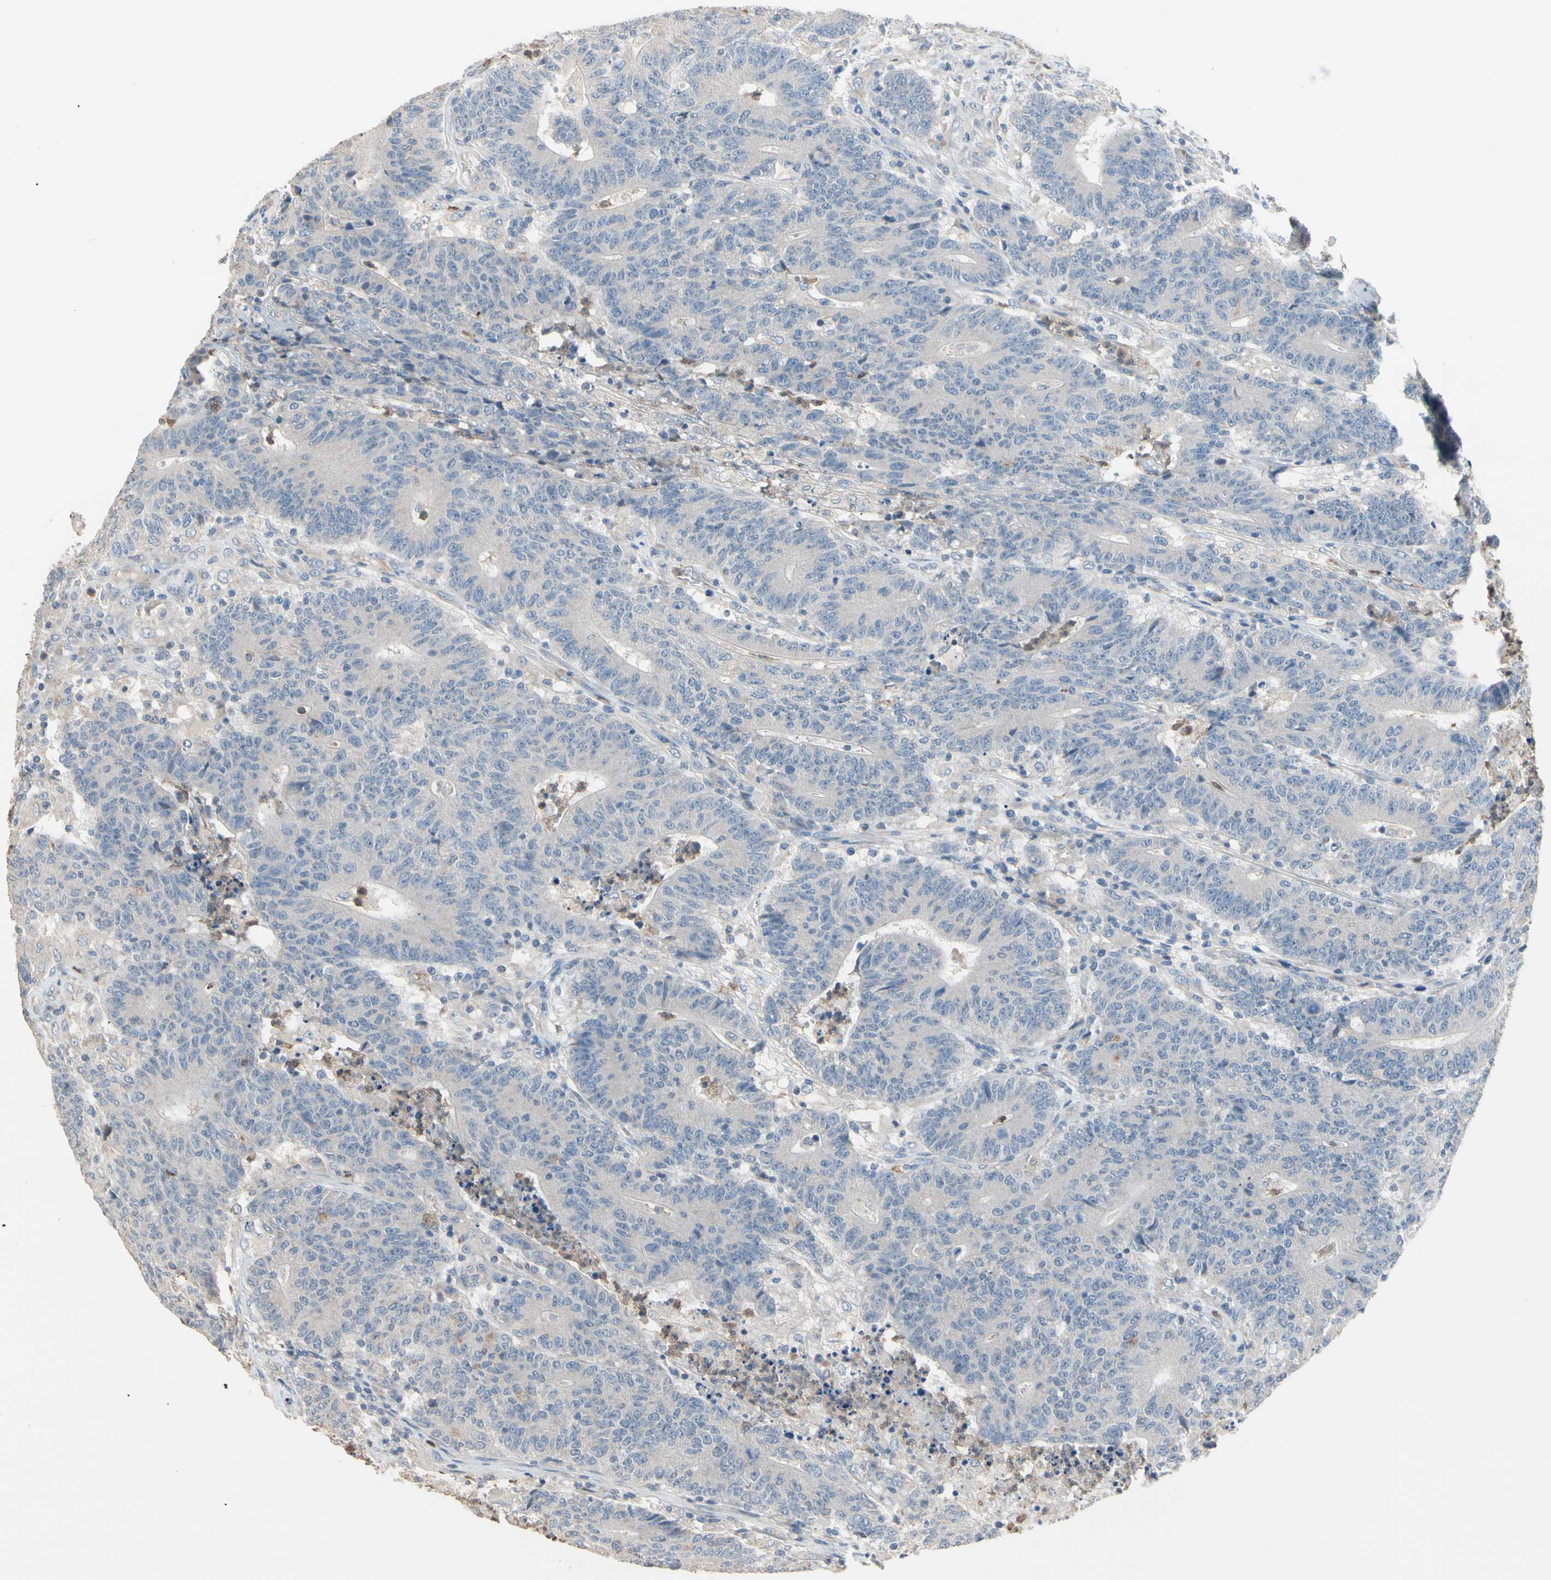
{"staining": {"intensity": "negative", "quantity": "none", "location": "none"}, "tissue": "colorectal cancer", "cell_type": "Tumor cells", "image_type": "cancer", "snomed": [{"axis": "morphology", "description": "Normal tissue, NOS"}, {"axis": "morphology", "description": "Adenocarcinoma, NOS"}, {"axis": "topography", "description": "Colon"}], "caption": "A high-resolution image shows IHC staining of colorectal cancer (adenocarcinoma), which shows no significant staining in tumor cells.", "gene": "BBOX1", "patient": {"sex": "female", "age": 75}}